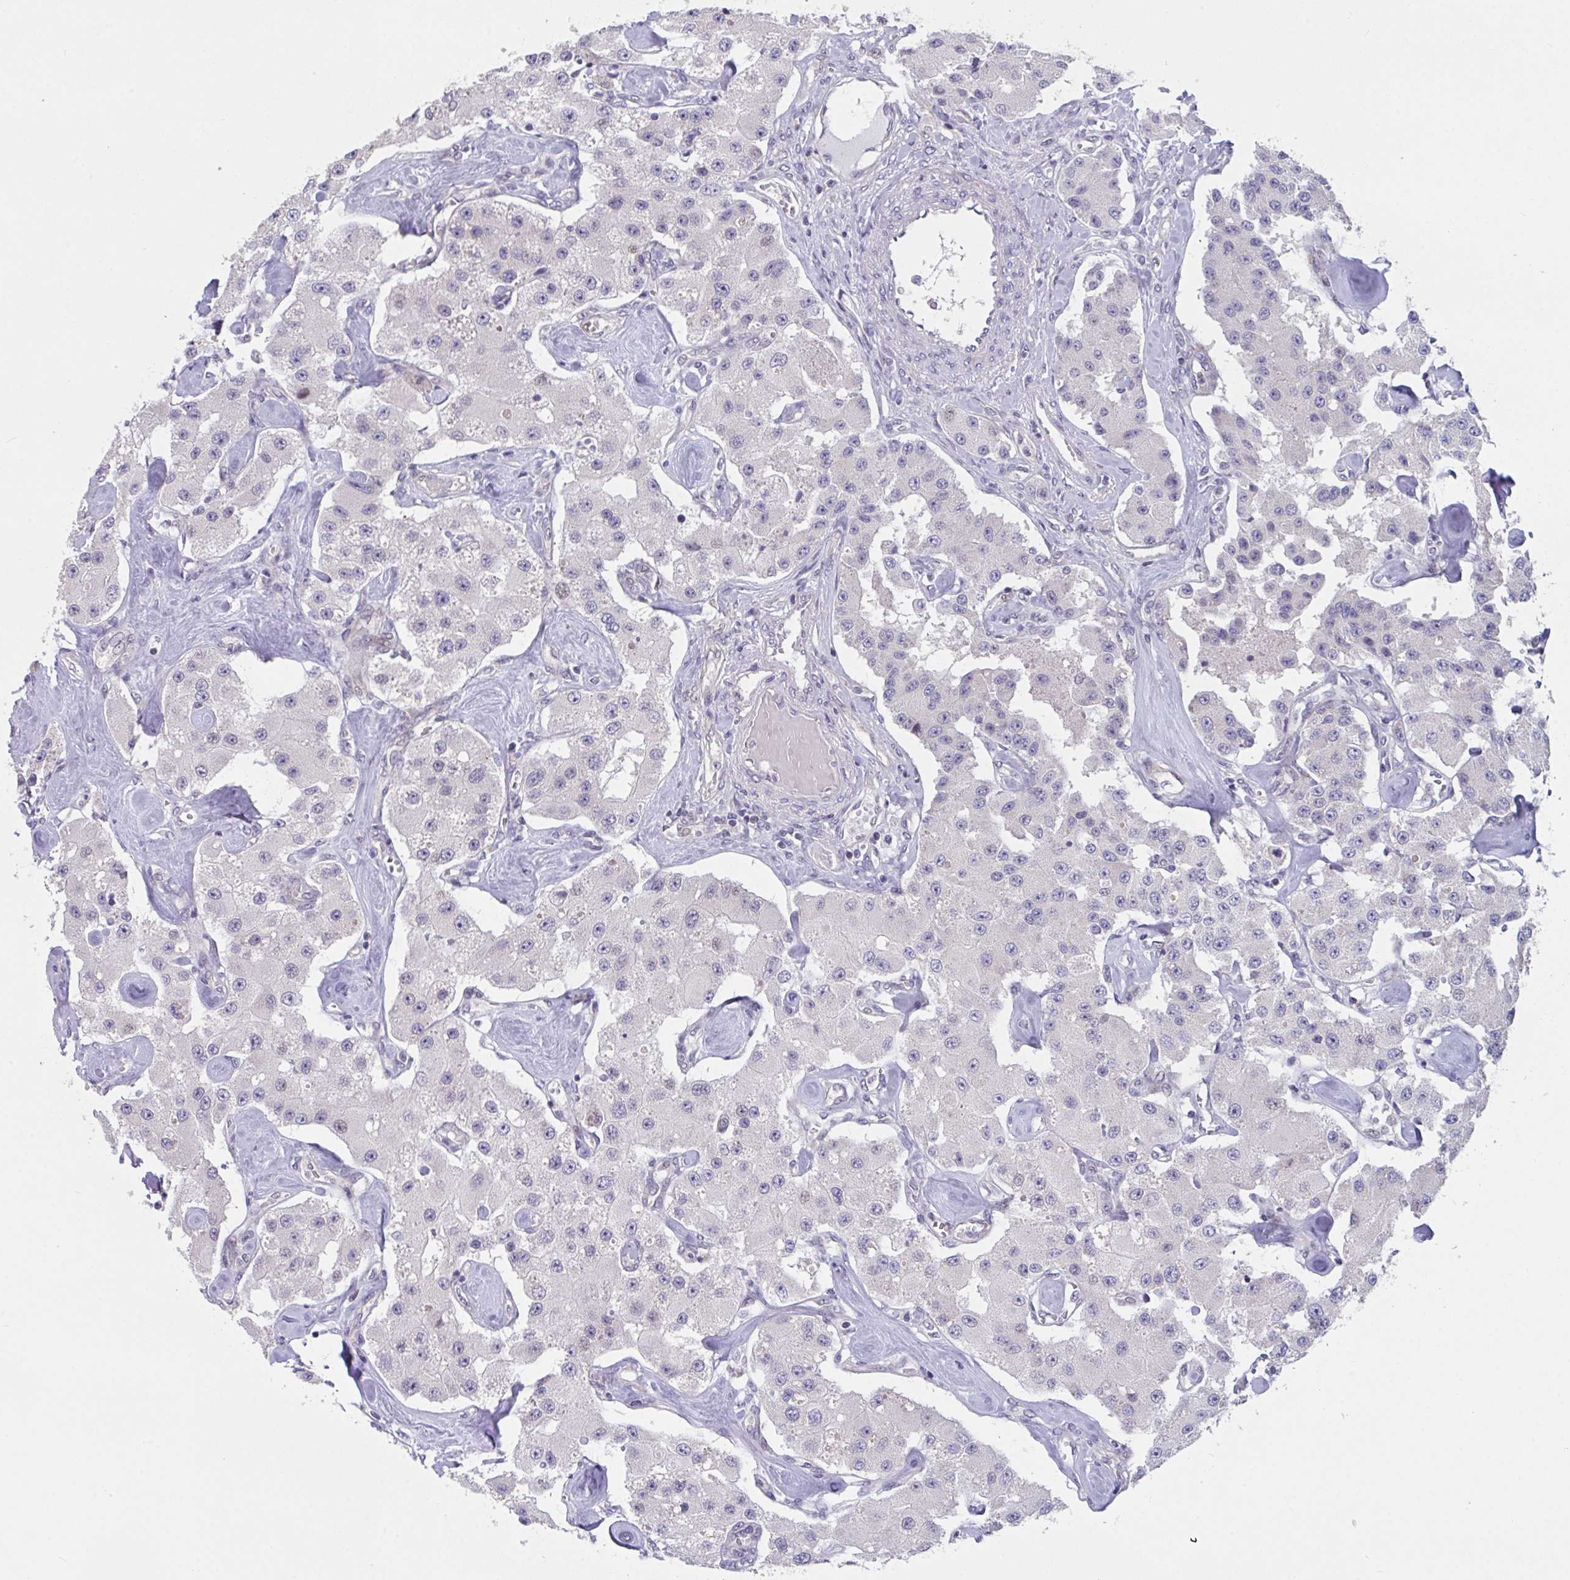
{"staining": {"intensity": "negative", "quantity": "none", "location": "none"}, "tissue": "carcinoid", "cell_type": "Tumor cells", "image_type": "cancer", "snomed": [{"axis": "morphology", "description": "Carcinoid, malignant, NOS"}, {"axis": "topography", "description": "Pancreas"}], "caption": "Tumor cells show no significant protein staining in carcinoid.", "gene": "RBM18", "patient": {"sex": "male", "age": 41}}